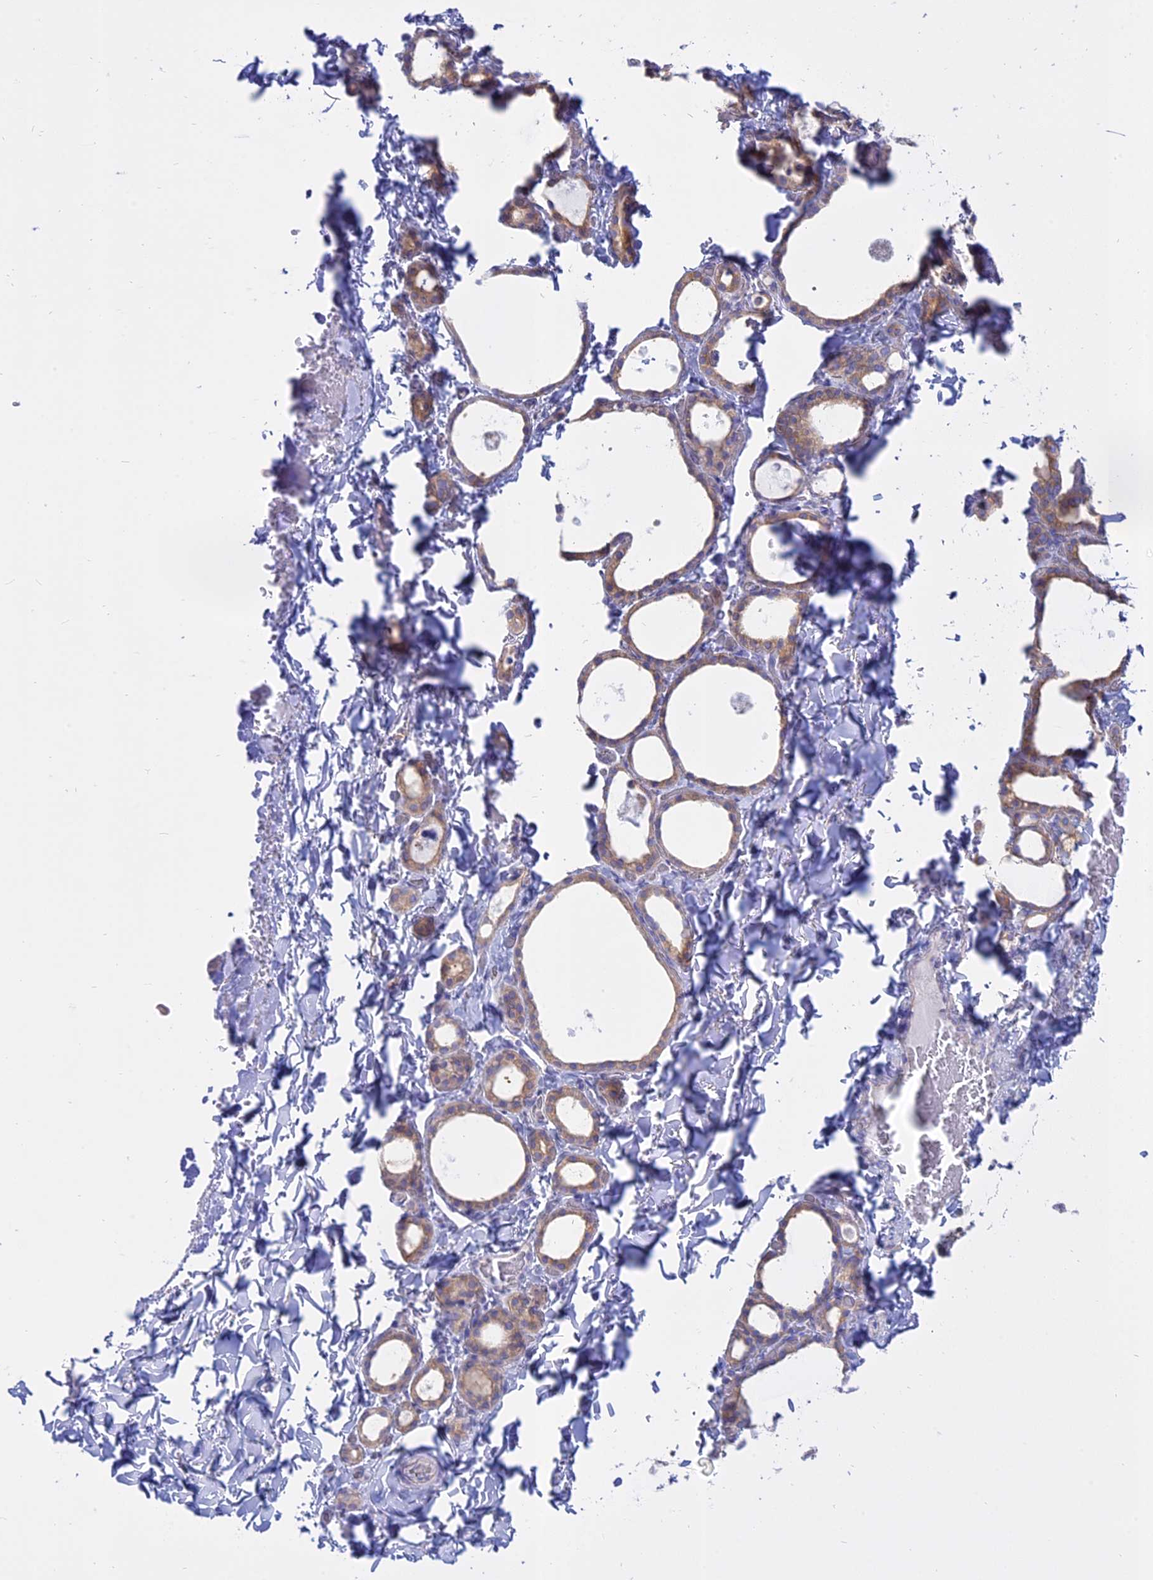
{"staining": {"intensity": "moderate", "quantity": ">75%", "location": "cytoplasmic/membranous"}, "tissue": "thyroid gland", "cell_type": "Glandular cells", "image_type": "normal", "snomed": [{"axis": "morphology", "description": "Normal tissue, NOS"}, {"axis": "topography", "description": "Thyroid gland"}], "caption": "Protein expression analysis of benign human thyroid gland reveals moderate cytoplasmic/membranous staining in about >75% of glandular cells. The protein of interest is stained brown, and the nuclei are stained in blue (DAB IHC with brightfield microscopy, high magnification).", "gene": "AHCYL1", "patient": {"sex": "female", "age": 44}}